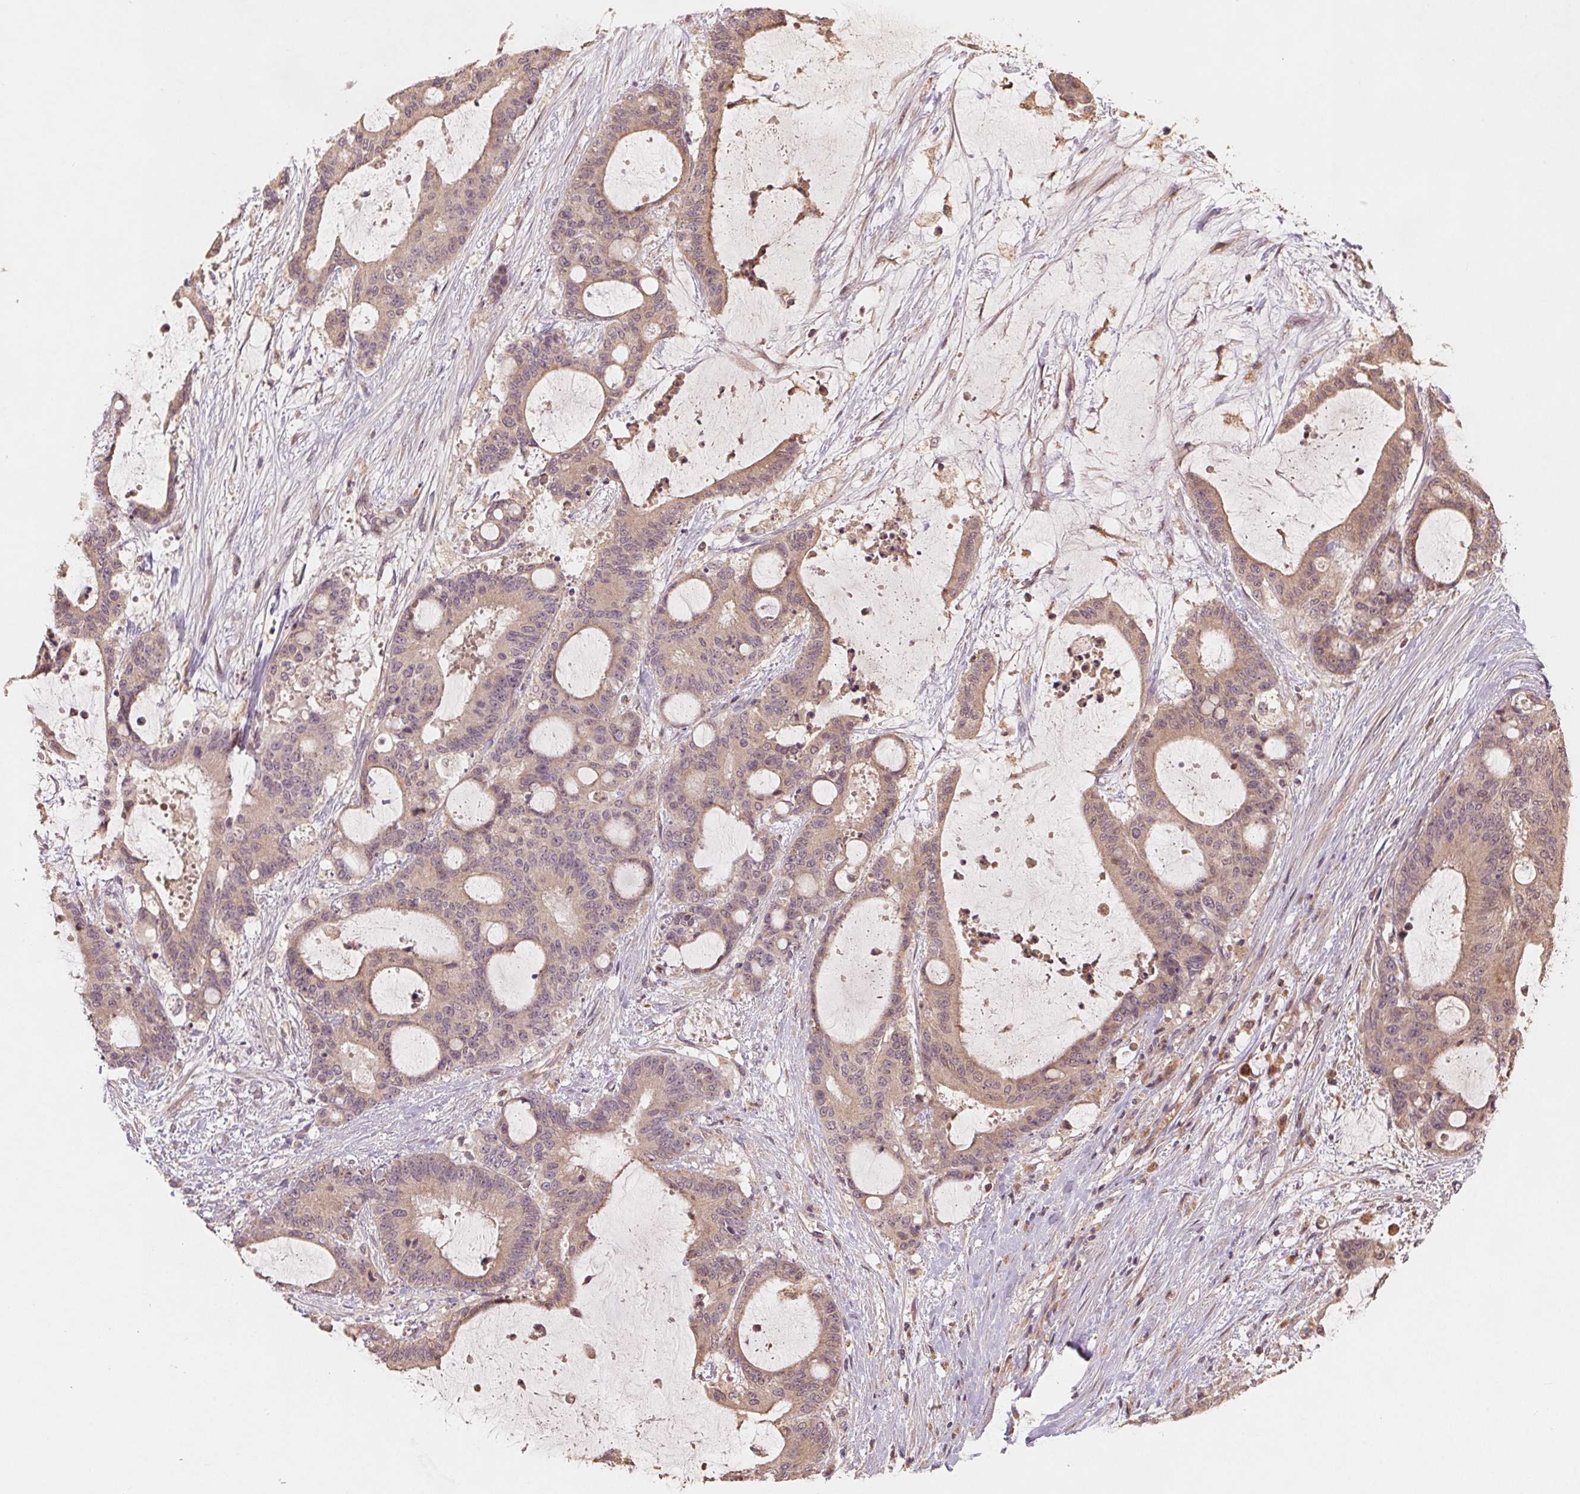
{"staining": {"intensity": "weak", "quantity": ">75%", "location": "cytoplasmic/membranous"}, "tissue": "liver cancer", "cell_type": "Tumor cells", "image_type": "cancer", "snomed": [{"axis": "morphology", "description": "Normal tissue, NOS"}, {"axis": "morphology", "description": "Cholangiocarcinoma"}, {"axis": "topography", "description": "Liver"}, {"axis": "topography", "description": "Peripheral nerve tissue"}], "caption": "Immunohistochemistry (DAB) staining of liver cancer shows weak cytoplasmic/membranous protein staining in approximately >75% of tumor cells.", "gene": "WBP2", "patient": {"sex": "female", "age": 73}}